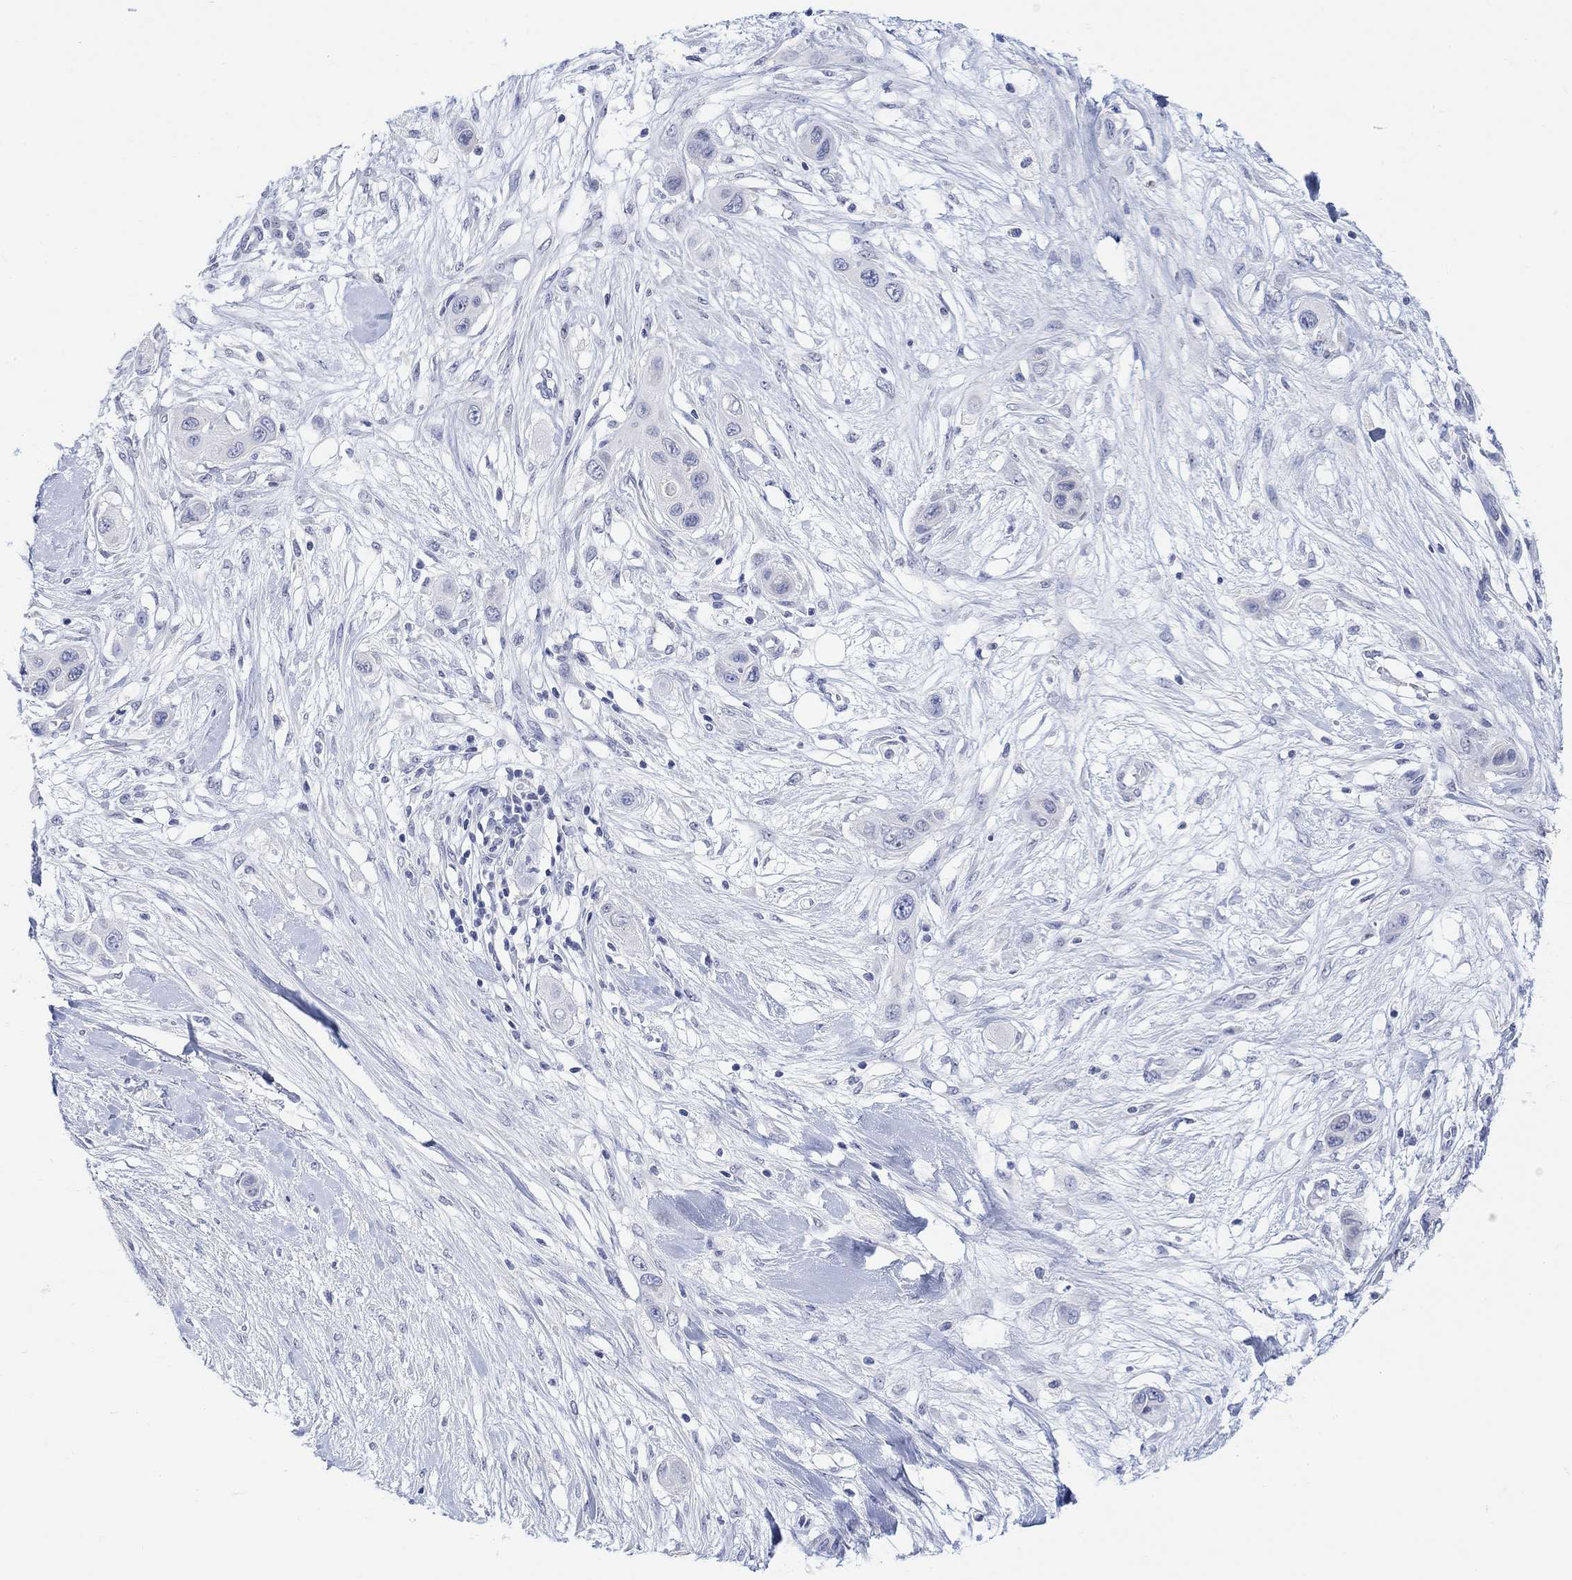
{"staining": {"intensity": "negative", "quantity": "none", "location": "none"}, "tissue": "skin cancer", "cell_type": "Tumor cells", "image_type": "cancer", "snomed": [{"axis": "morphology", "description": "Squamous cell carcinoma, NOS"}, {"axis": "topography", "description": "Skin"}], "caption": "Protein analysis of skin squamous cell carcinoma displays no significant positivity in tumor cells. The staining is performed using DAB brown chromogen with nuclei counter-stained in using hematoxylin.", "gene": "FBP2", "patient": {"sex": "male", "age": 79}}